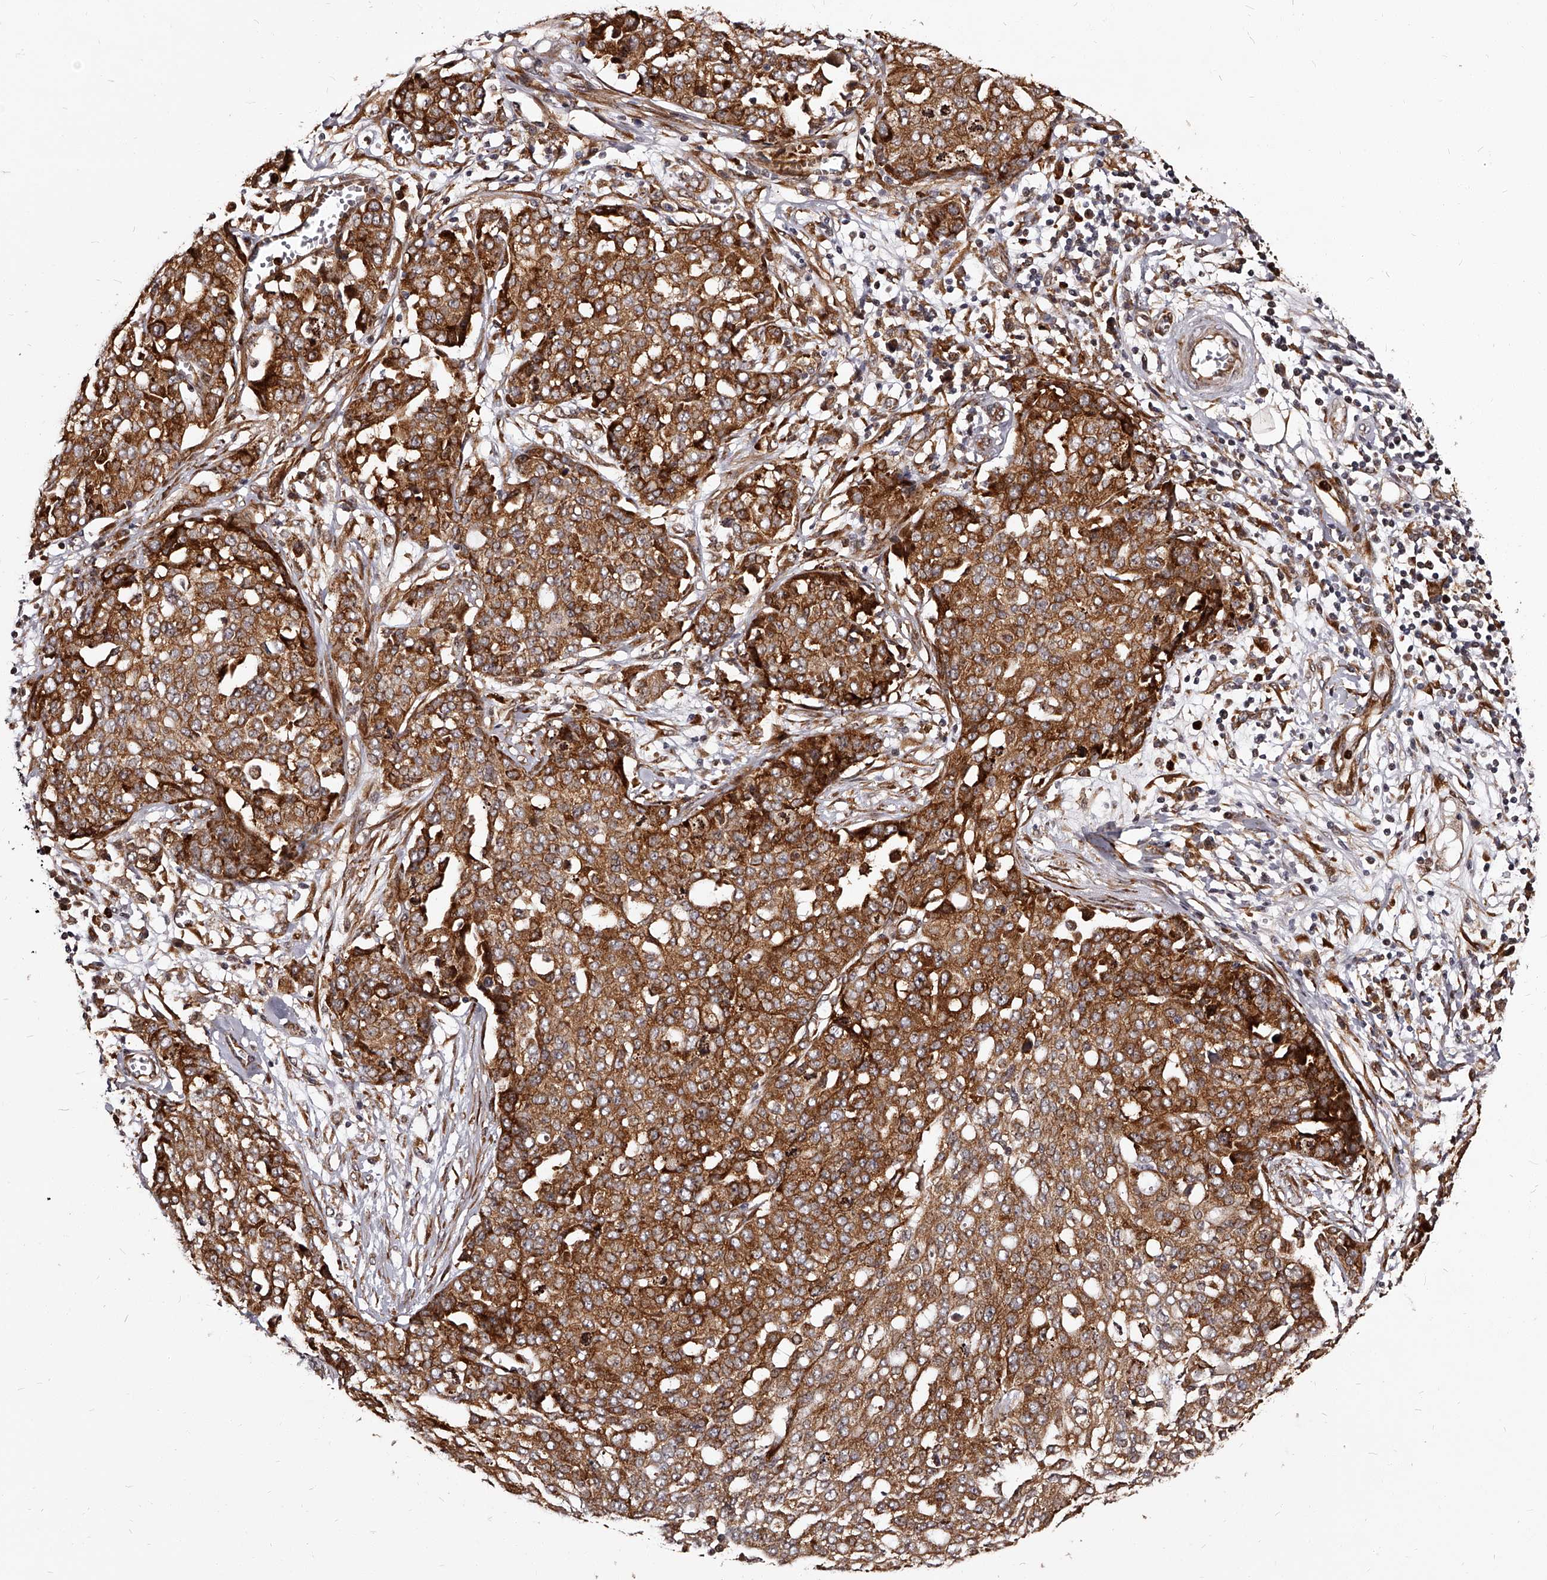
{"staining": {"intensity": "strong", "quantity": ">75%", "location": "cytoplasmic/membranous"}, "tissue": "ovarian cancer", "cell_type": "Tumor cells", "image_type": "cancer", "snomed": [{"axis": "morphology", "description": "Cystadenocarcinoma, serous, NOS"}, {"axis": "topography", "description": "Soft tissue"}, {"axis": "topography", "description": "Ovary"}], "caption": "Serous cystadenocarcinoma (ovarian) was stained to show a protein in brown. There is high levels of strong cytoplasmic/membranous positivity in approximately >75% of tumor cells.", "gene": "RSC1A1", "patient": {"sex": "female", "age": 57}}